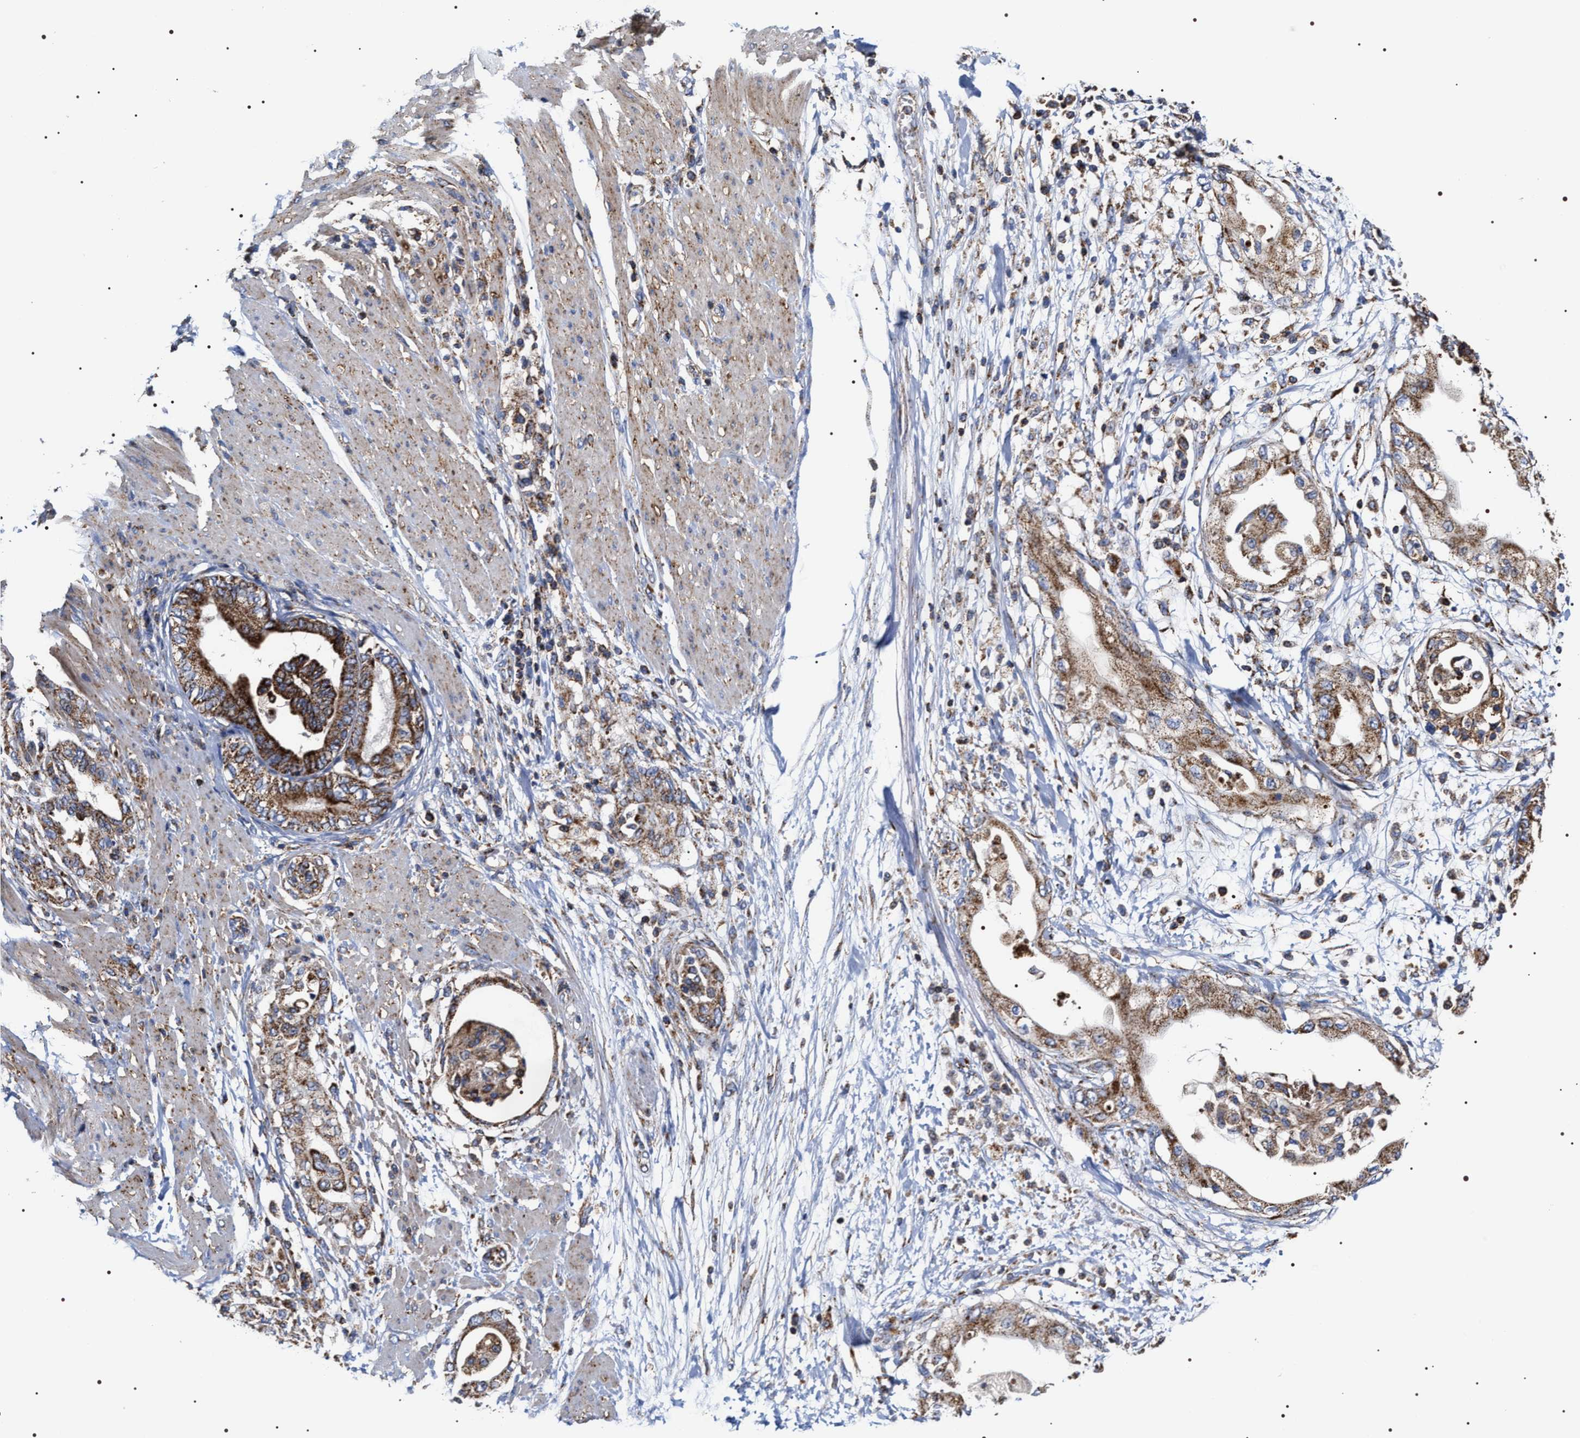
{"staining": {"intensity": "moderate", "quantity": ">75%", "location": "cytoplasmic/membranous"}, "tissue": "adipose tissue", "cell_type": "Adipocytes", "image_type": "normal", "snomed": [{"axis": "morphology", "description": "Normal tissue, NOS"}, {"axis": "morphology", "description": "Adenocarcinoma, NOS"}, {"axis": "topography", "description": "Duodenum"}, {"axis": "topography", "description": "Peripheral nerve tissue"}], "caption": "Adipose tissue stained with a brown dye displays moderate cytoplasmic/membranous positive positivity in about >75% of adipocytes.", "gene": "COG5", "patient": {"sex": "female", "age": 60}}